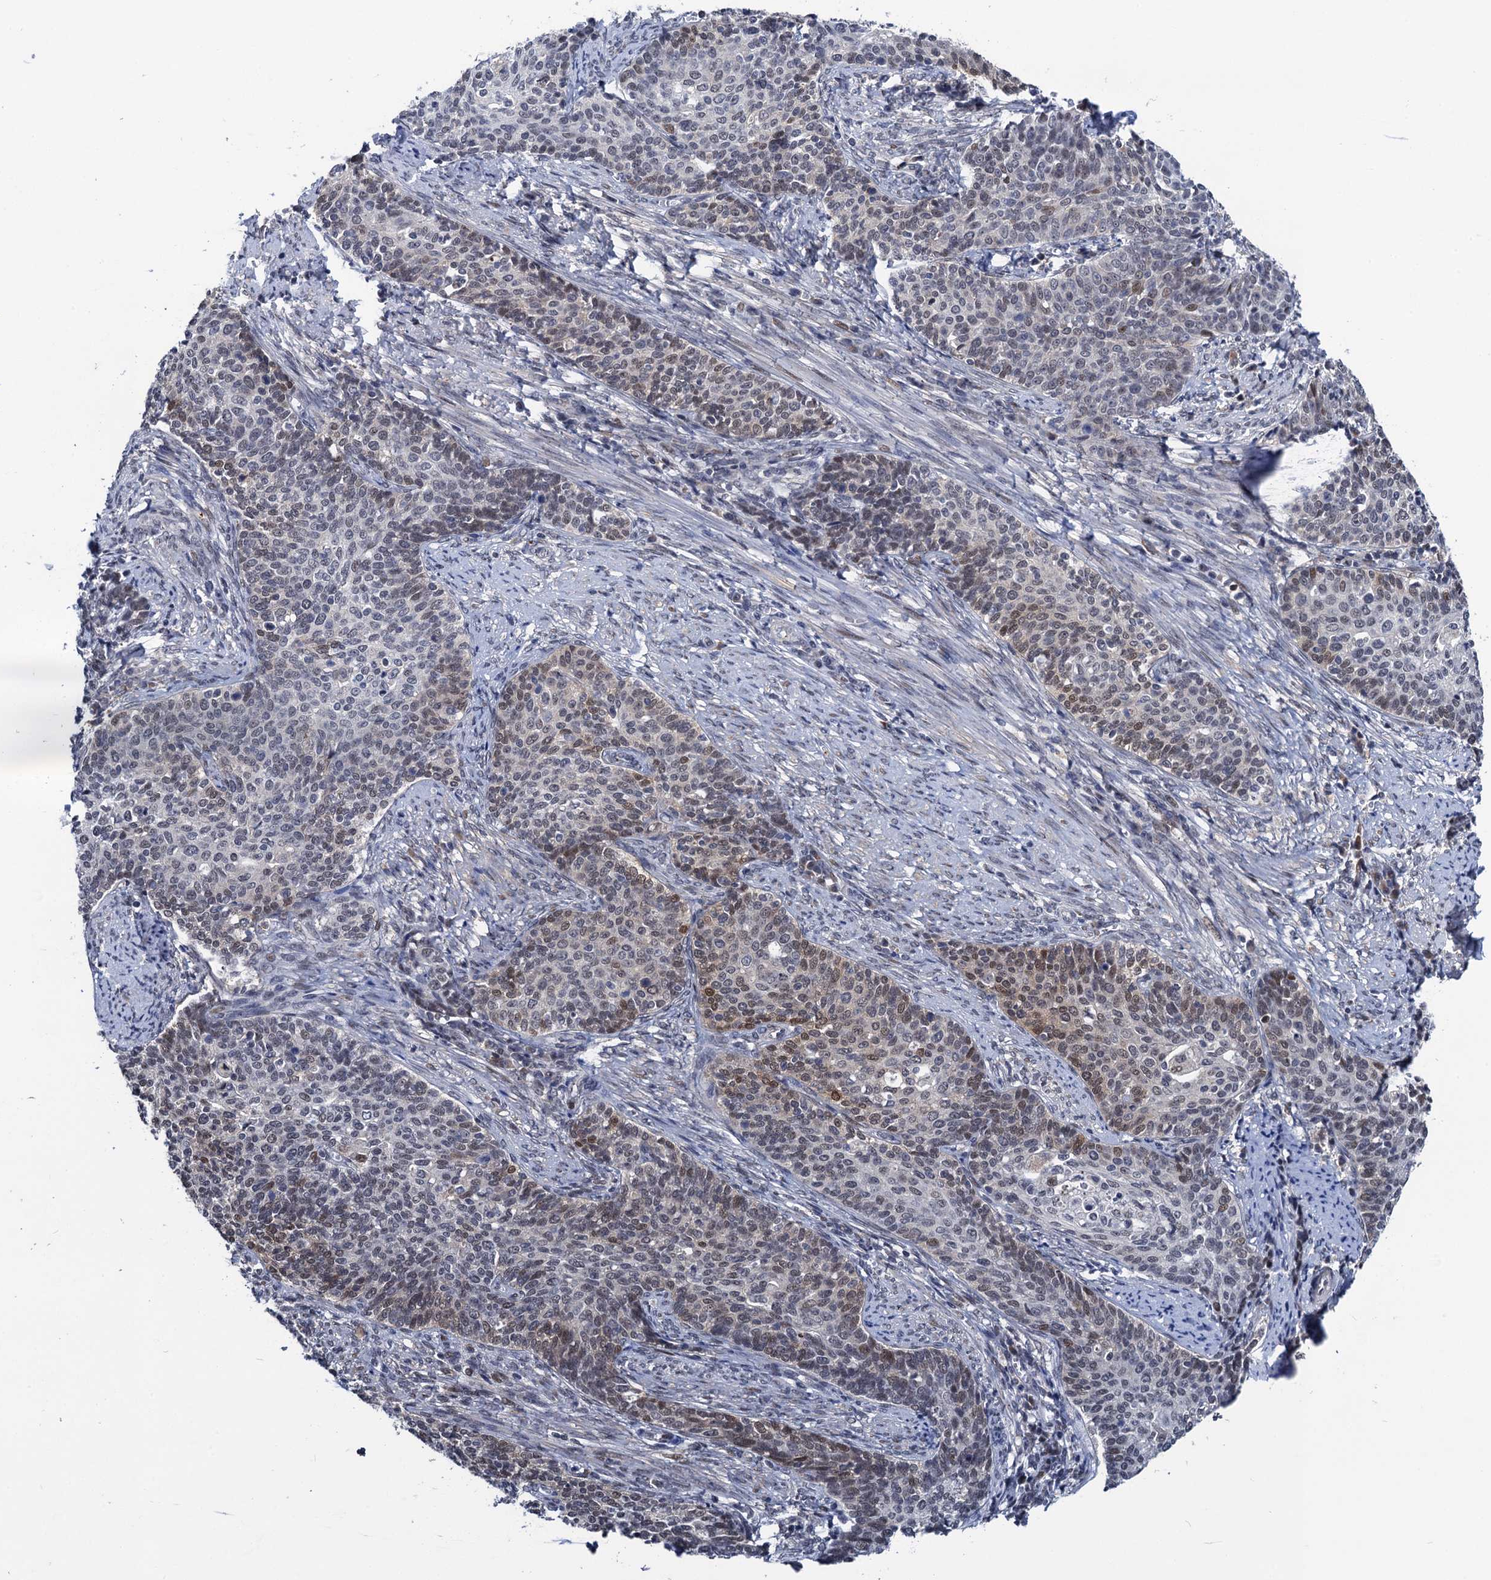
{"staining": {"intensity": "moderate", "quantity": "<25%", "location": "nuclear"}, "tissue": "cervical cancer", "cell_type": "Tumor cells", "image_type": "cancer", "snomed": [{"axis": "morphology", "description": "Squamous cell carcinoma, NOS"}, {"axis": "topography", "description": "Cervix"}], "caption": "The histopathology image reveals staining of cervical squamous cell carcinoma, revealing moderate nuclear protein expression (brown color) within tumor cells.", "gene": "FAM222A", "patient": {"sex": "female", "age": 39}}